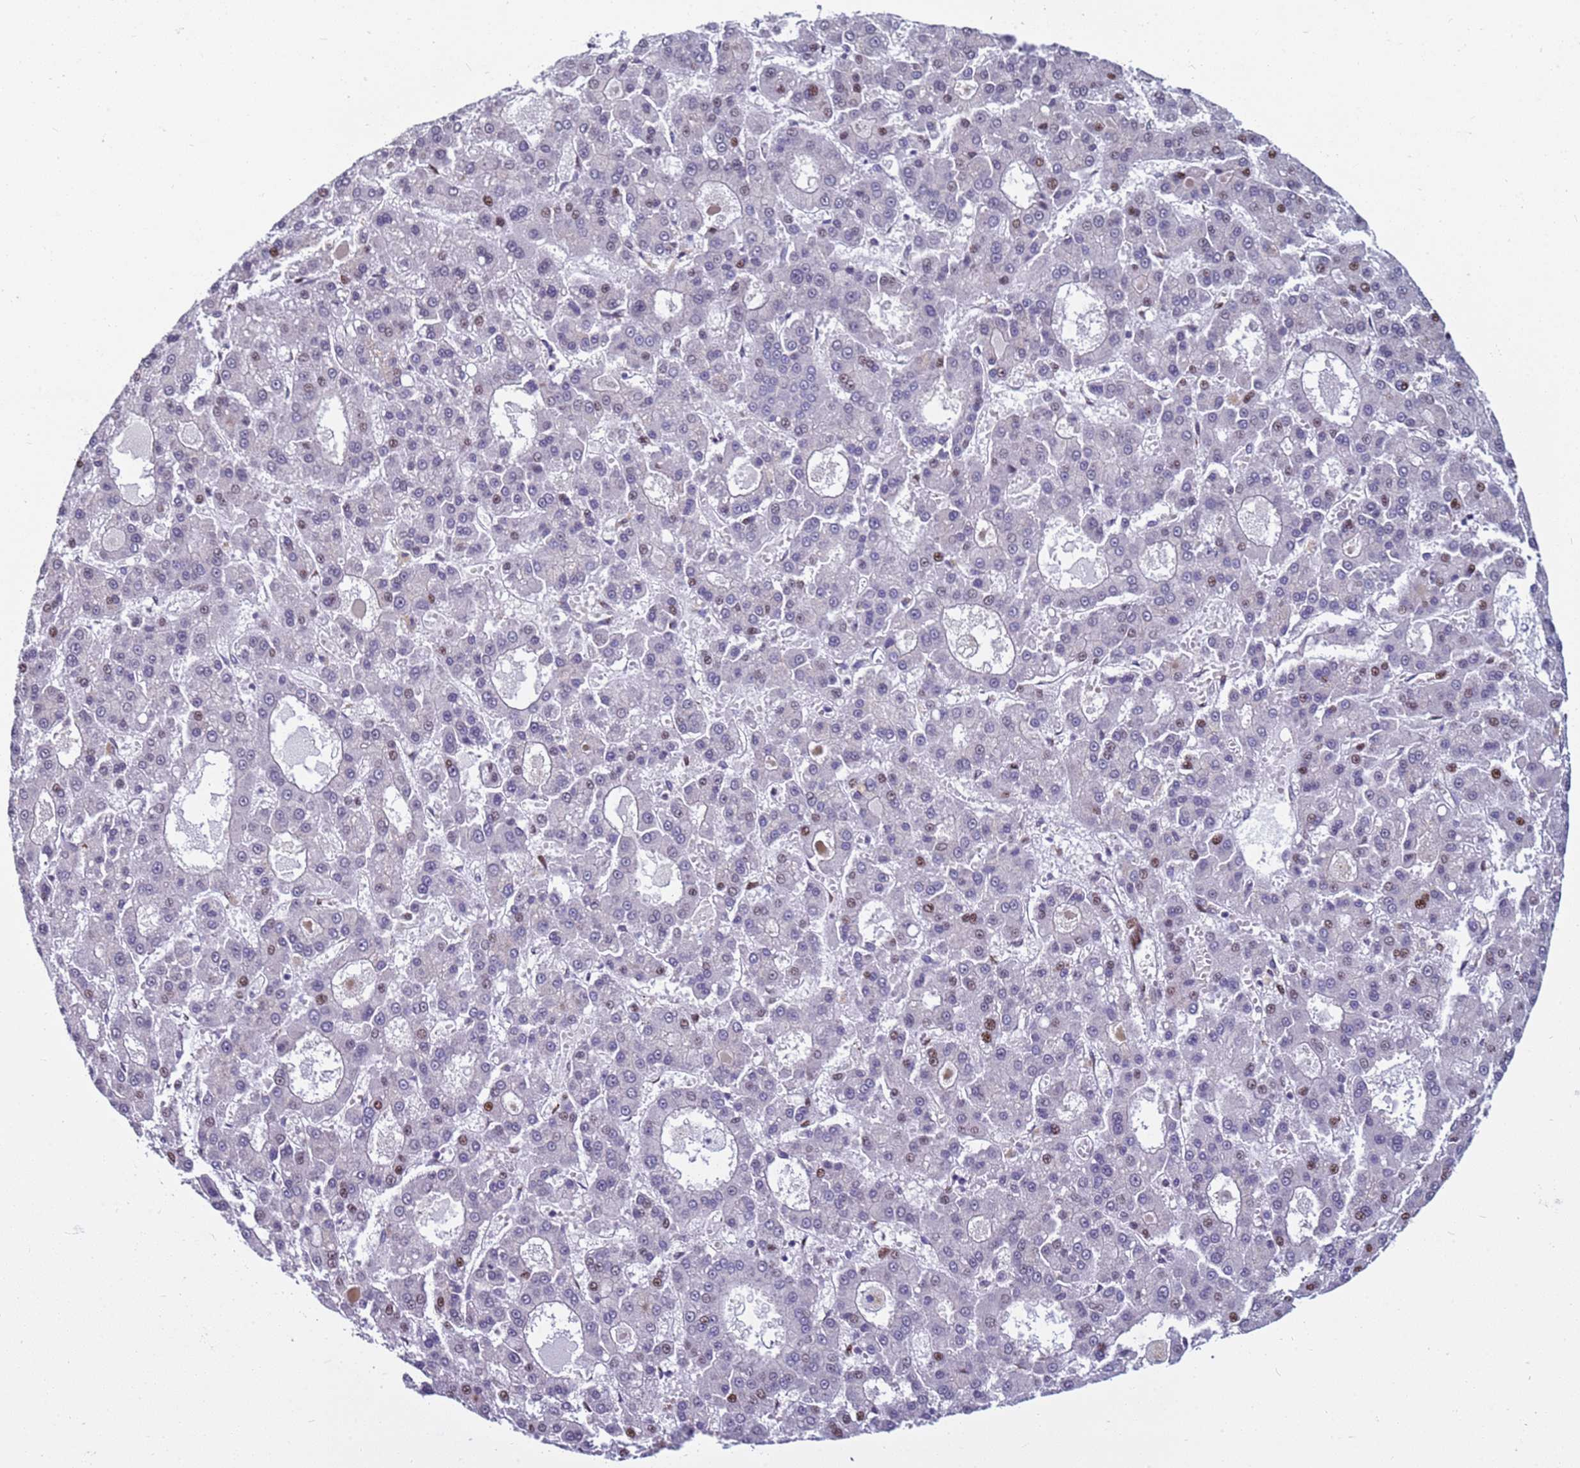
{"staining": {"intensity": "moderate", "quantity": "<25%", "location": "nuclear"}, "tissue": "liver cancer", "cell_type": "Tumor cells", "image_type": "cancer", "snomed": [{"axis": "morphology", "description": "Carcinoma, Hepatocellular, NOS"}, {"axis": "topography", "description": "Liver"}], "caption": "Immunohistochemistry (IHC) staining of hepatocellular carcinoma (liver), which demonstrates low levels of moderate nuclear staining in about <25% of tumor cells indicating moderate nuclear protein expression. The staining was performed using DAB (brown) for protein detection and nuclei were counterstained in hematoxylin (blue).", "gene": "WBP11", "patient": {"sex": "male", "age": 70}}